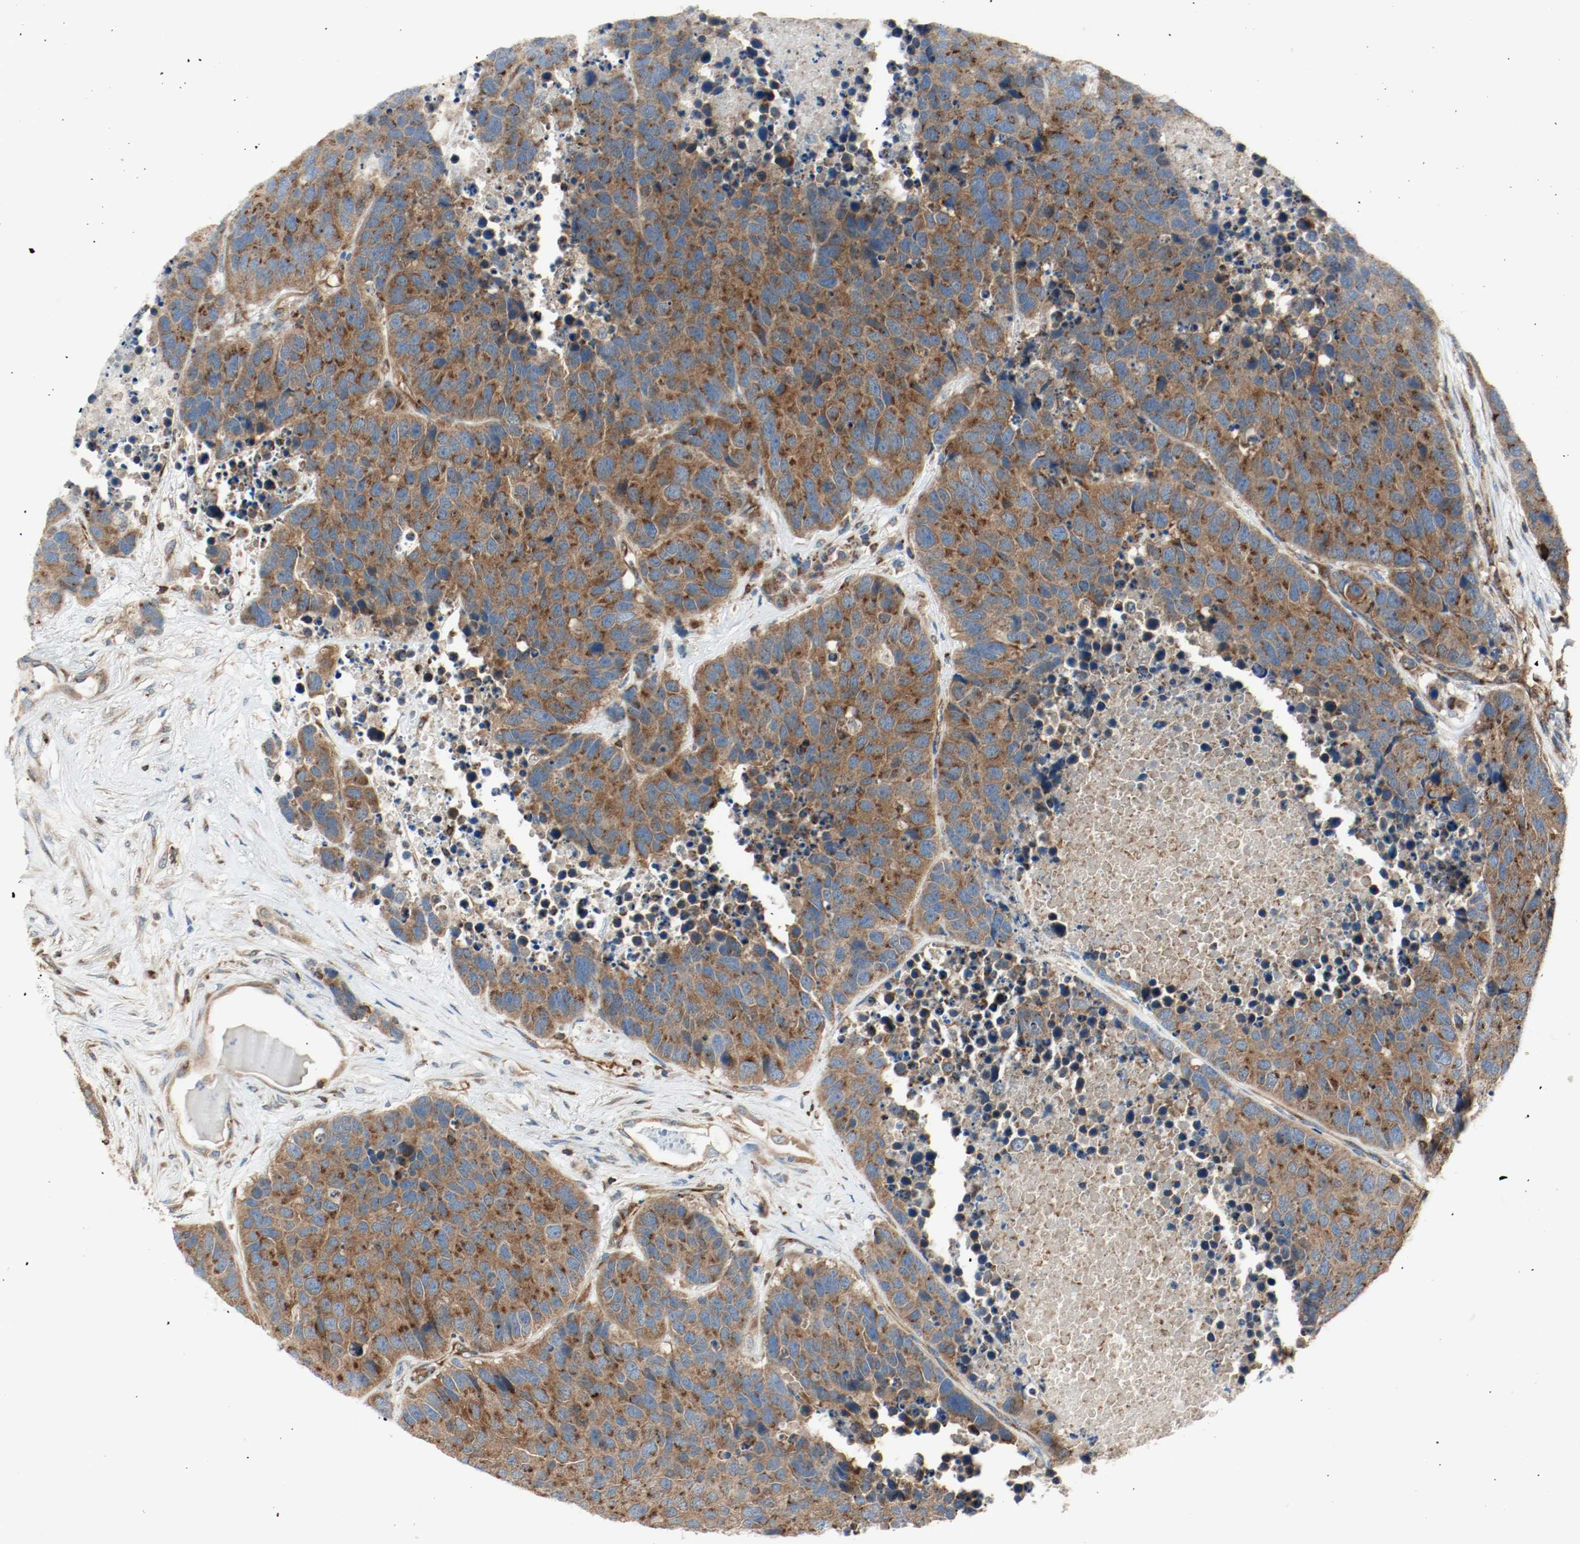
{"staining": {"intensity": "strong", "quantity": ">75%", "location": "cytoplasmic/membranous"}, "tissue": "carcinoid", "cell_type": "Tumor cells", "image_type": "cancer", "snomed": [{"axis": "morphology", "description": "Carcinoid, malignant, NOS"}, {"axis": "topography", "description": "Lung"}], "caption": "Approximately >75% of tumor cells in malignant carcinoid exhibit strong cytoplasmic/membranous protein expression as visualized by brown immunohistochemical staining.", "gene": "PLCG1", "patient": {"sex": "male", "age": 60}}